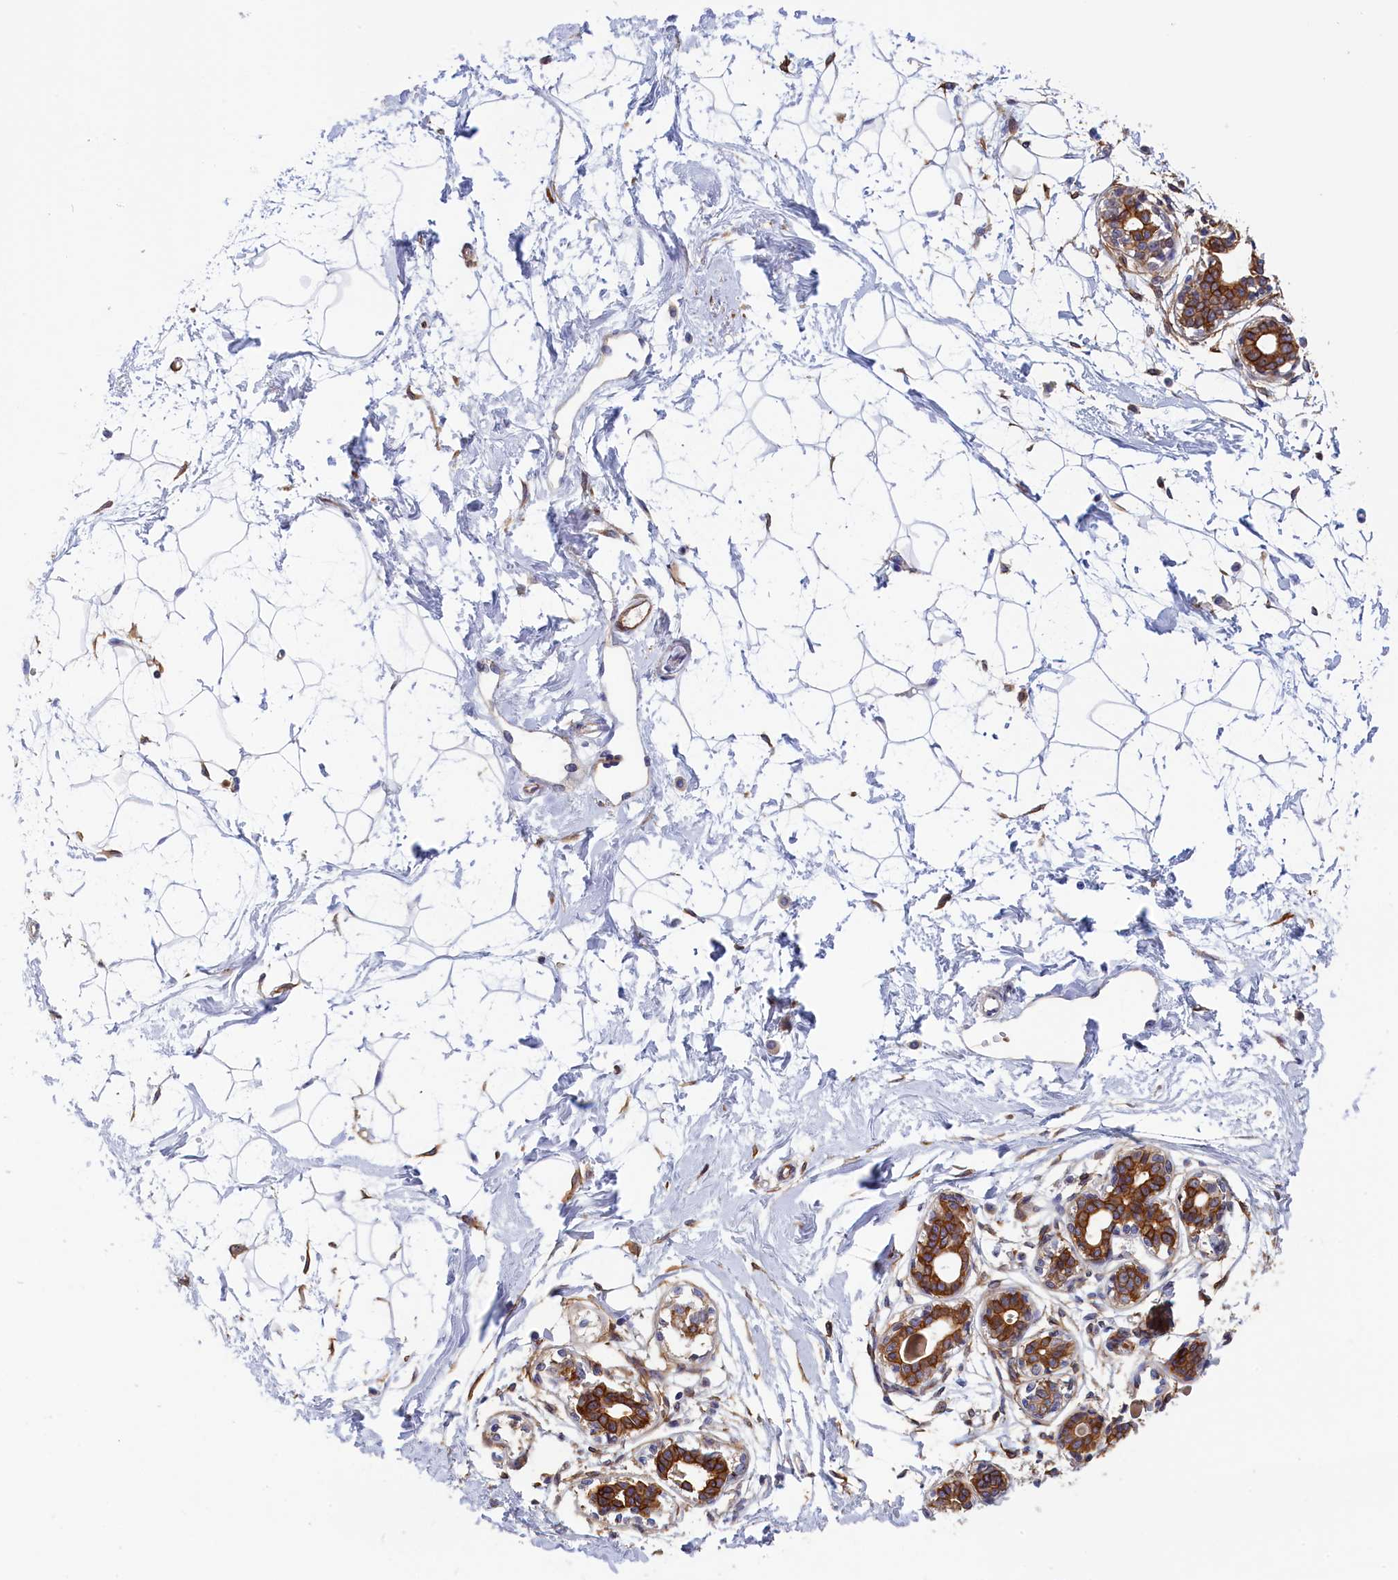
{"staining": {"intensity": "moderate", "quantity": "25%-75%", "location": "cytoplasmic/membranous"}, "tissue": "breast", "cell_type": "Adipocytes", "image_type": "normal", "snomed": [{"axis": "morphology", "description": "Normal tissue, NOS"}, {"axis": "topography", "description": "Breast"}], "caption": "Protein analysis of normal breast reveals moderate cytoplasmic/membranous staining in approximately 25%-75% of adipocytes.", "gene": "COL19A1", "patient": {"sex": "female", "age": 45}}